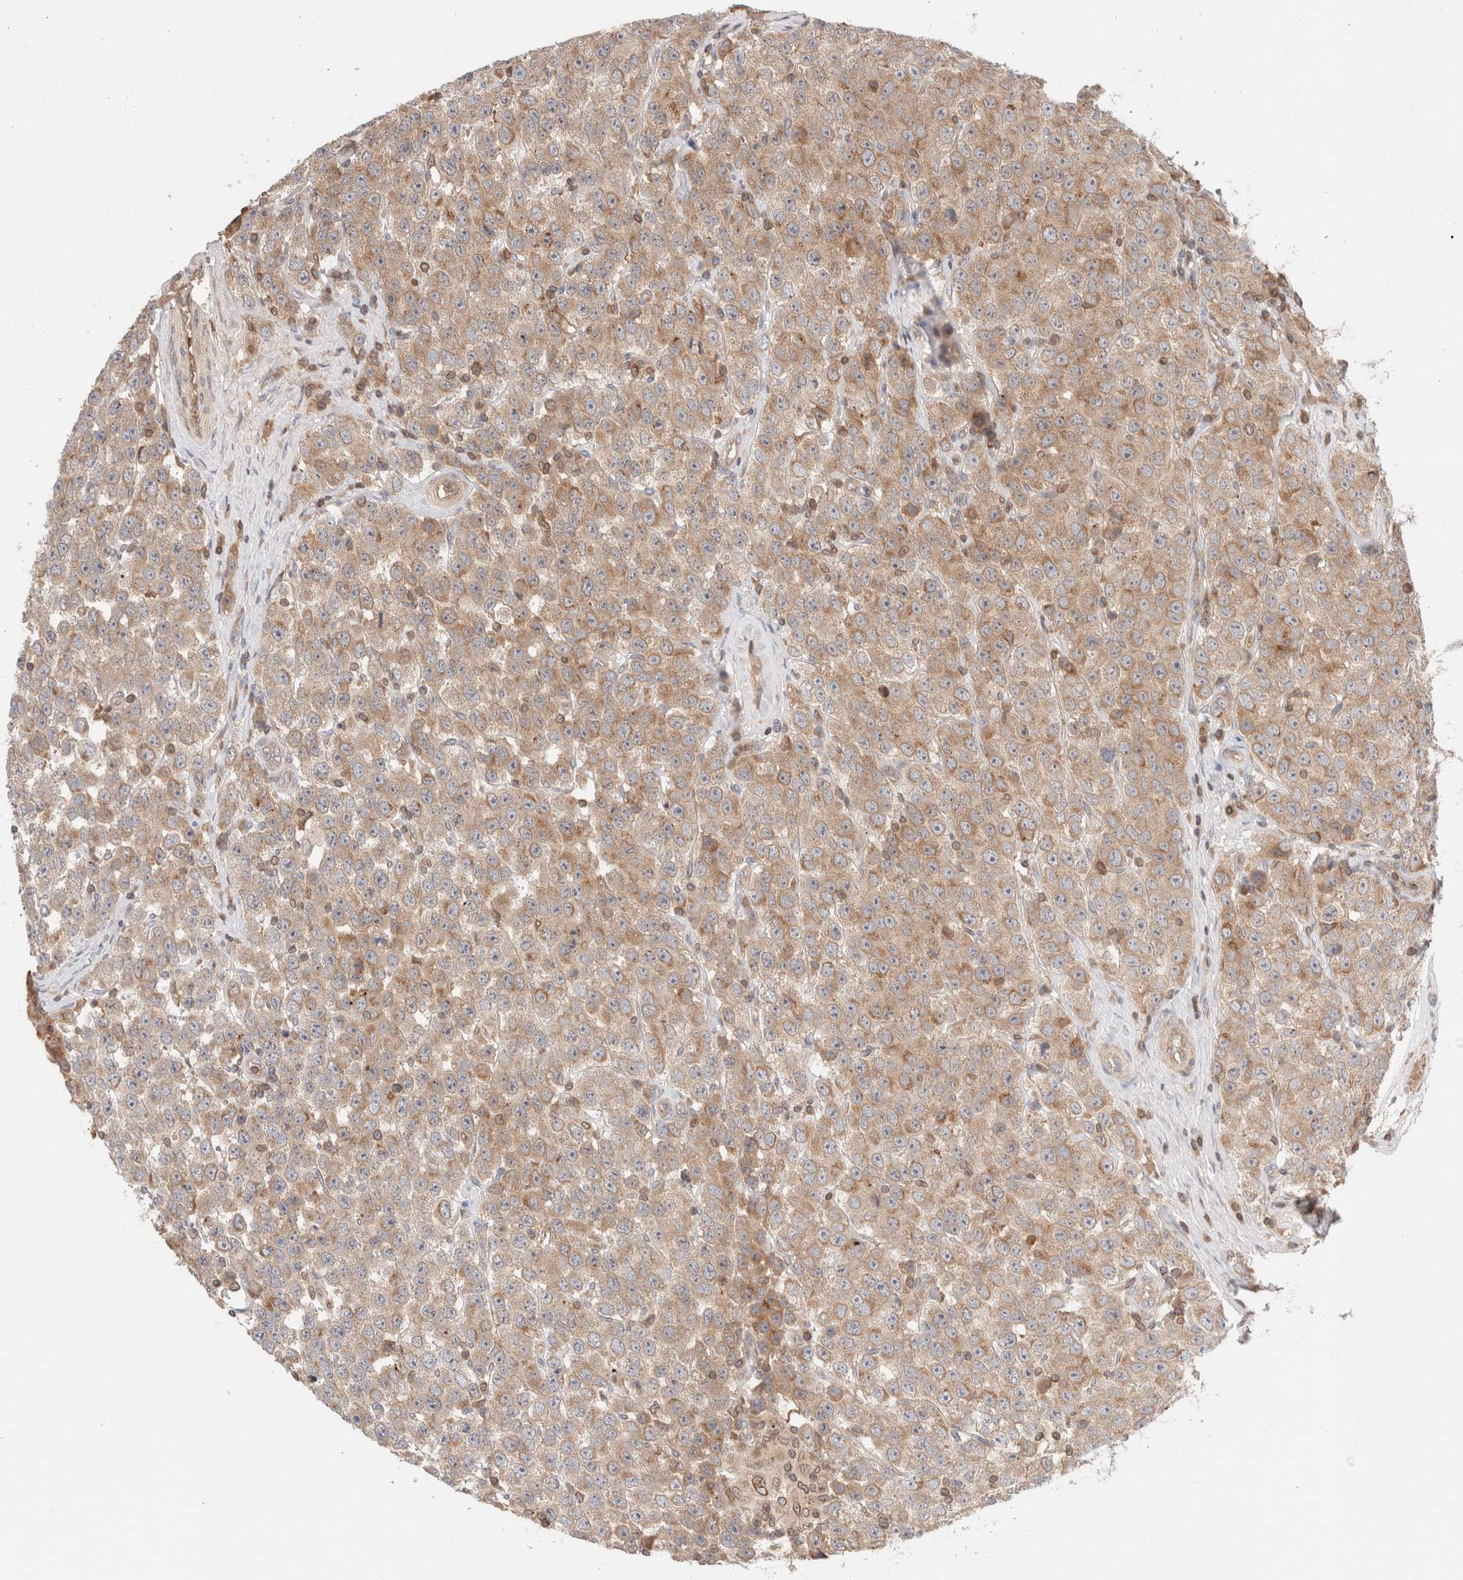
{"staining": {"intensity": "moderate", "quantity": ">75%", "location": "cytoplasmic/membranous"}, "tissue": "testis cancer", "cell_type": "Tumor cells", "image_type": "cancer", "snomed": [{"axis": "morphology", "description": "Seminoma, NOS"}, {"axis": "morphology", "description": "Carcinoma, Embryonal, NOS"}, {"axis": "topography", "description": "Testis"}], "caption": "Testis cancer (embryonal carcinoma) tissue demonstrates moderate cytoplasmic/membranous staining in approximately >75% of tumor cells, visualized by immunohistochemistry.", "gene": "SIKE1", "patient": {"sex": "male", "age": 28}}